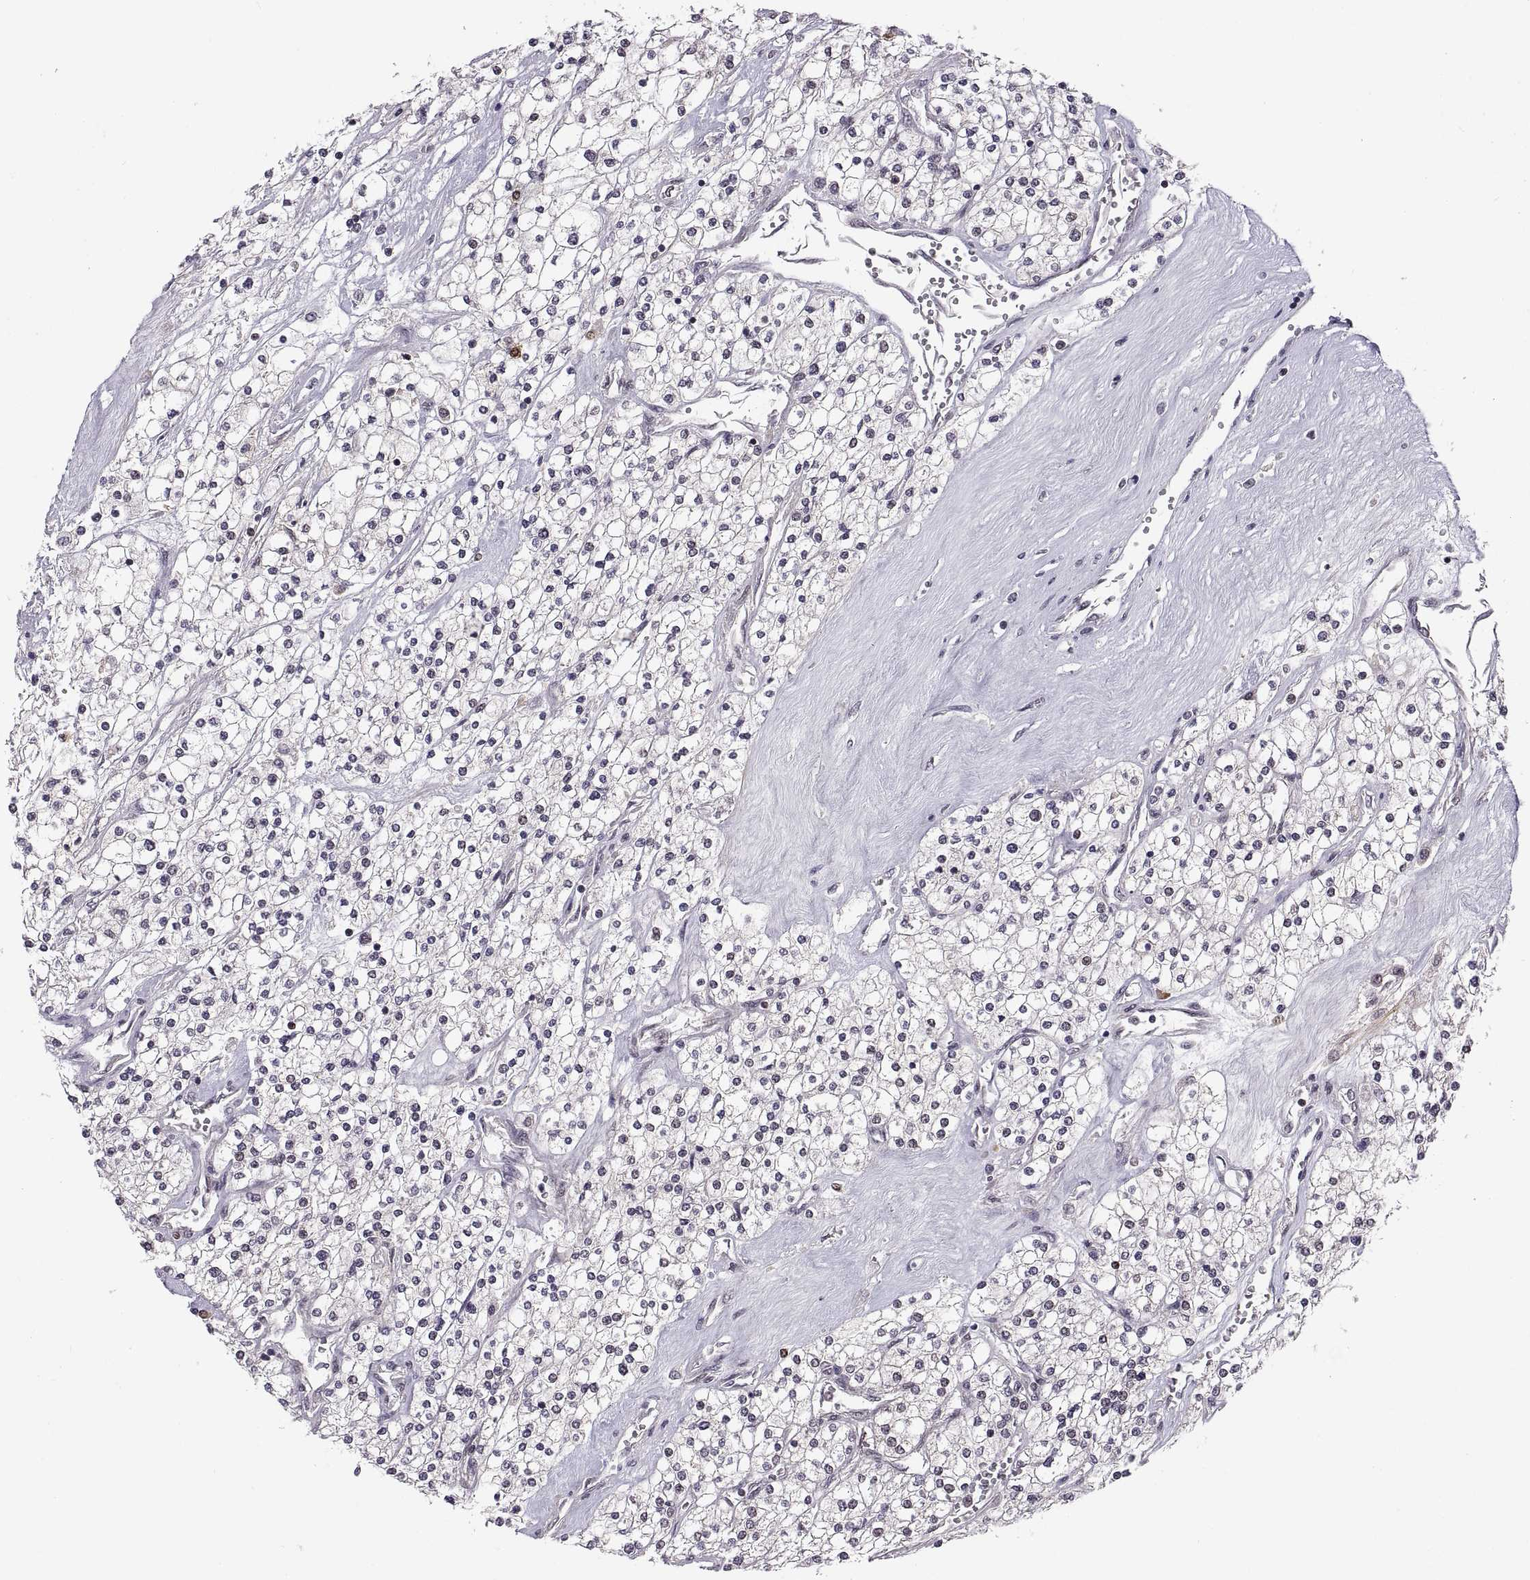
{"staining": {"intensity": "negative", "quantity": "none", "location": "none"}, "tissue": "renal cancer", "cell_type": "Tumor cells", "image_type": "cancer", "snomed": [{"axis": "morphology", "description": "Adenocarcinoma, NOS"}, {"axis": "topography", "description": "Kidney"}], "caption": "Immunohistochemistry (IHC) micrograph of neoplastic tissue: renal cancer stained with DAB shows no significant protein expression in tumor cells.", "gene": "CHFR", "patient": {"sex": "male", "age": 80}}